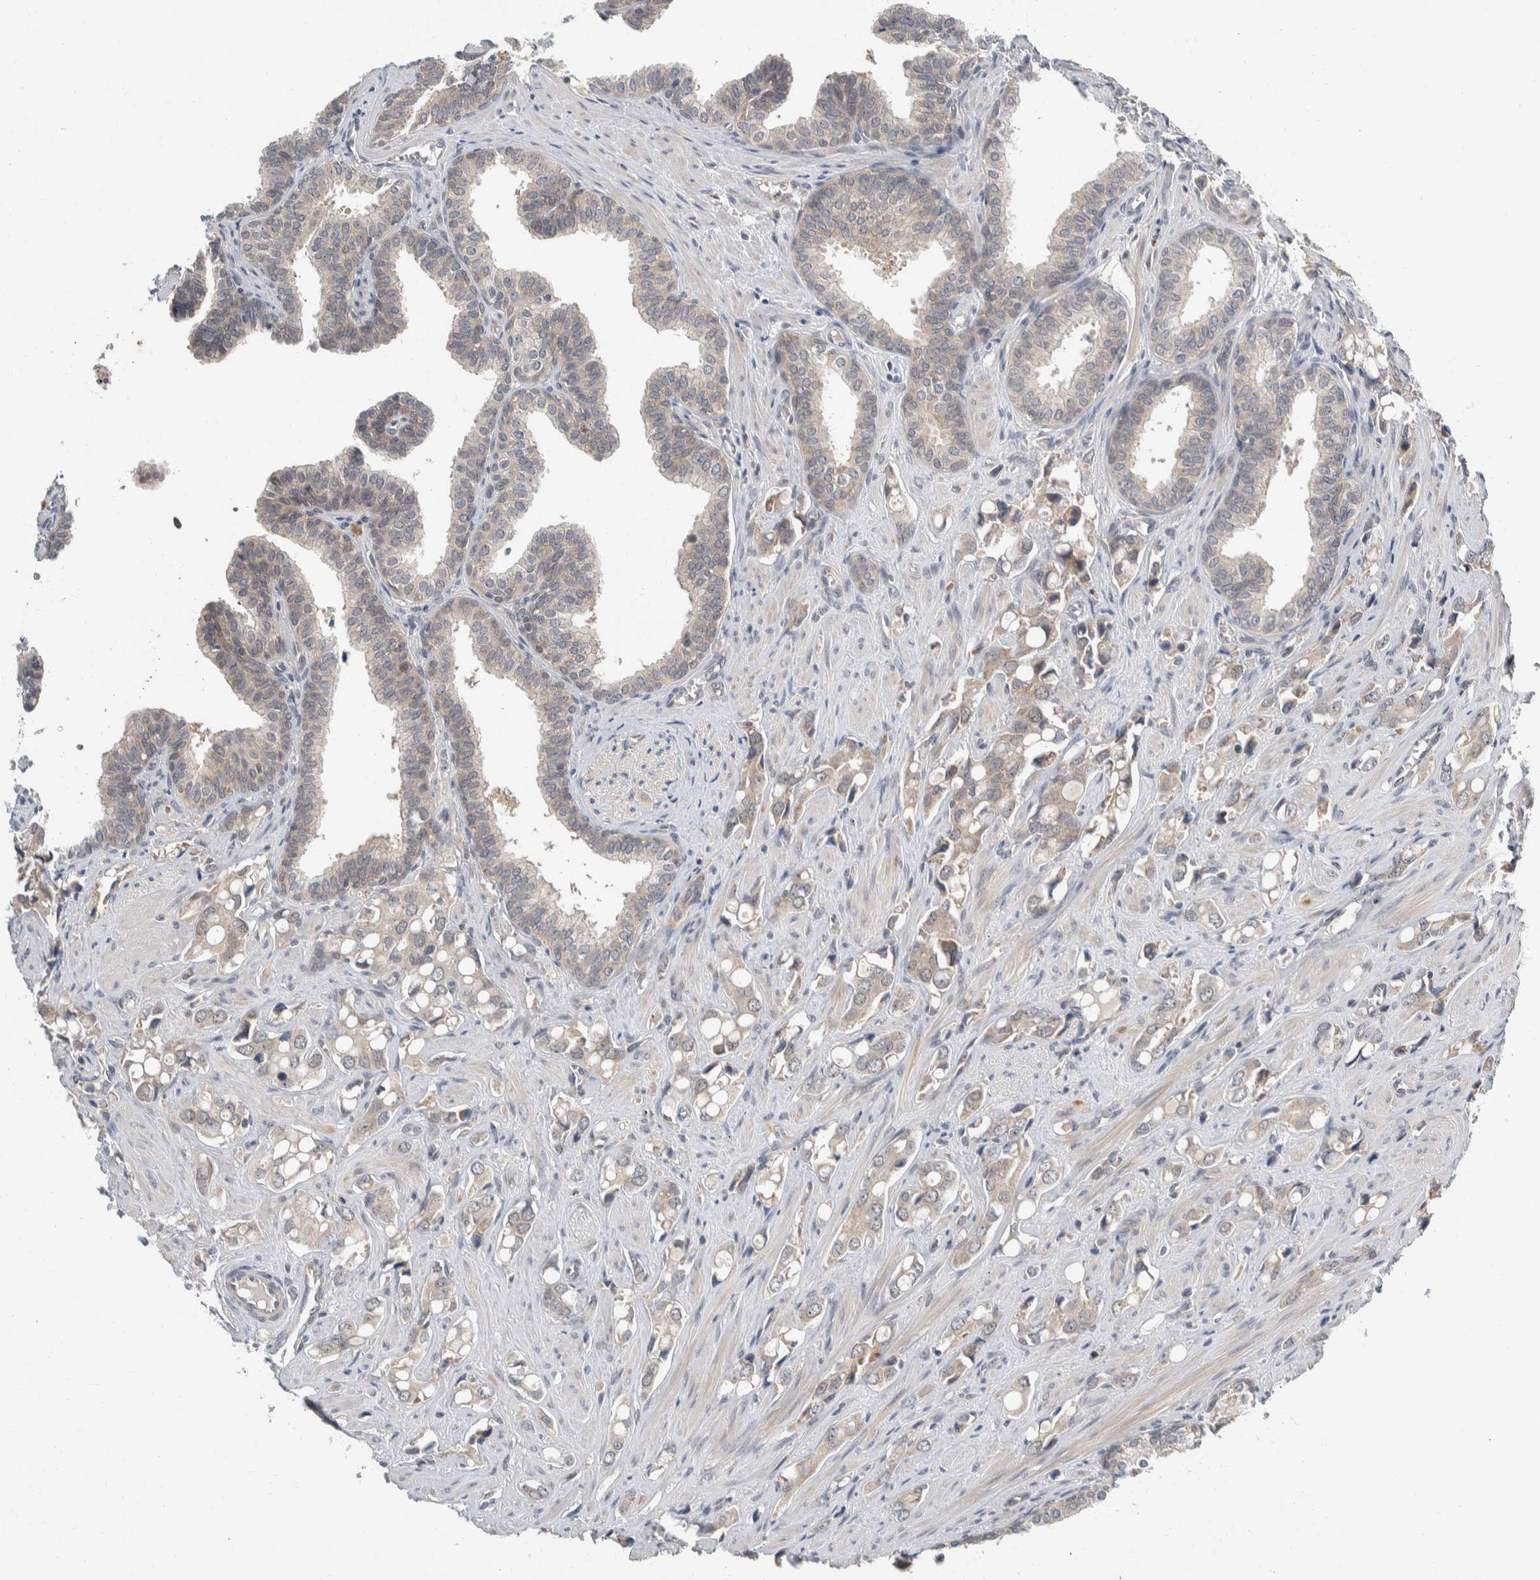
{"staining": {"intensity": "weak", "quantity": "<25%", "location": "cytoplasmic/membranous"}, "tissue": "prostate cancer", "cell_type": "Tumor cells", "image_type": "cancer", "snomed": [{"axis": "morphology", "description": "Adenocarcinoma, High grade"}, {"axis": "topography", "description": "Prostate"}], "caption": "There is no significant expression in tumor cells of prostate high-grade adenocarcinoma.", "gene": "SHPK", "patient": {"sex": "male", "age": 52}}